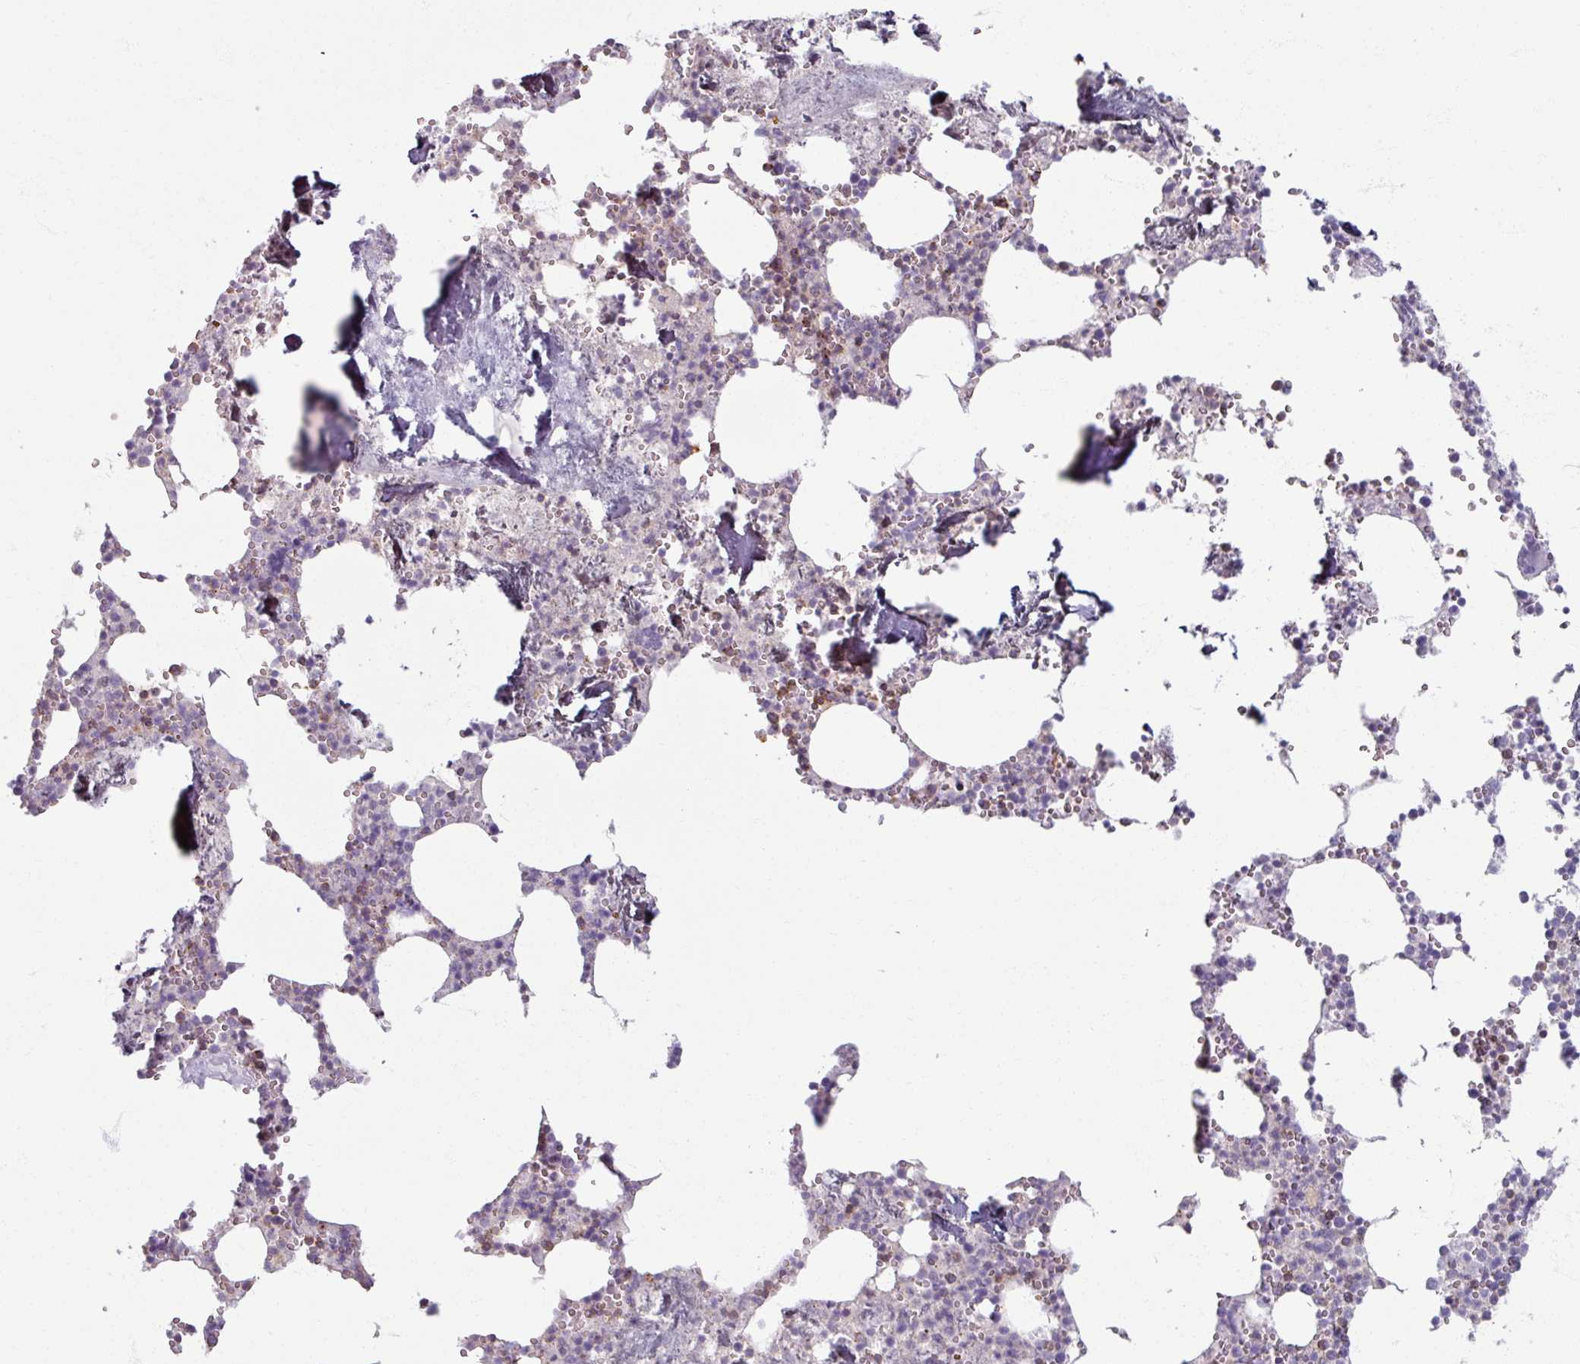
{"staining": {"intensity": "negative", "quantity": "none", "location": "none"}, "tissue": "bone marrow", "cell_type": "Hematopoietic cells", "image_type": "normal", "snomed": [{"axis": "morphology", "description": "Normal tissue, NOS"}, {"axis": "topography", "description": "Bone marrow"}], "caption": "Photomicrograph shows no protein staining in hematopoietic cells of unremarkable bone marrow. The staining is performed using DAB brown chromogen with nuclei counter-stained in using hematoxylin.", "gene": "PTPRC", "patient": {"sex": "male", "age": 54}}